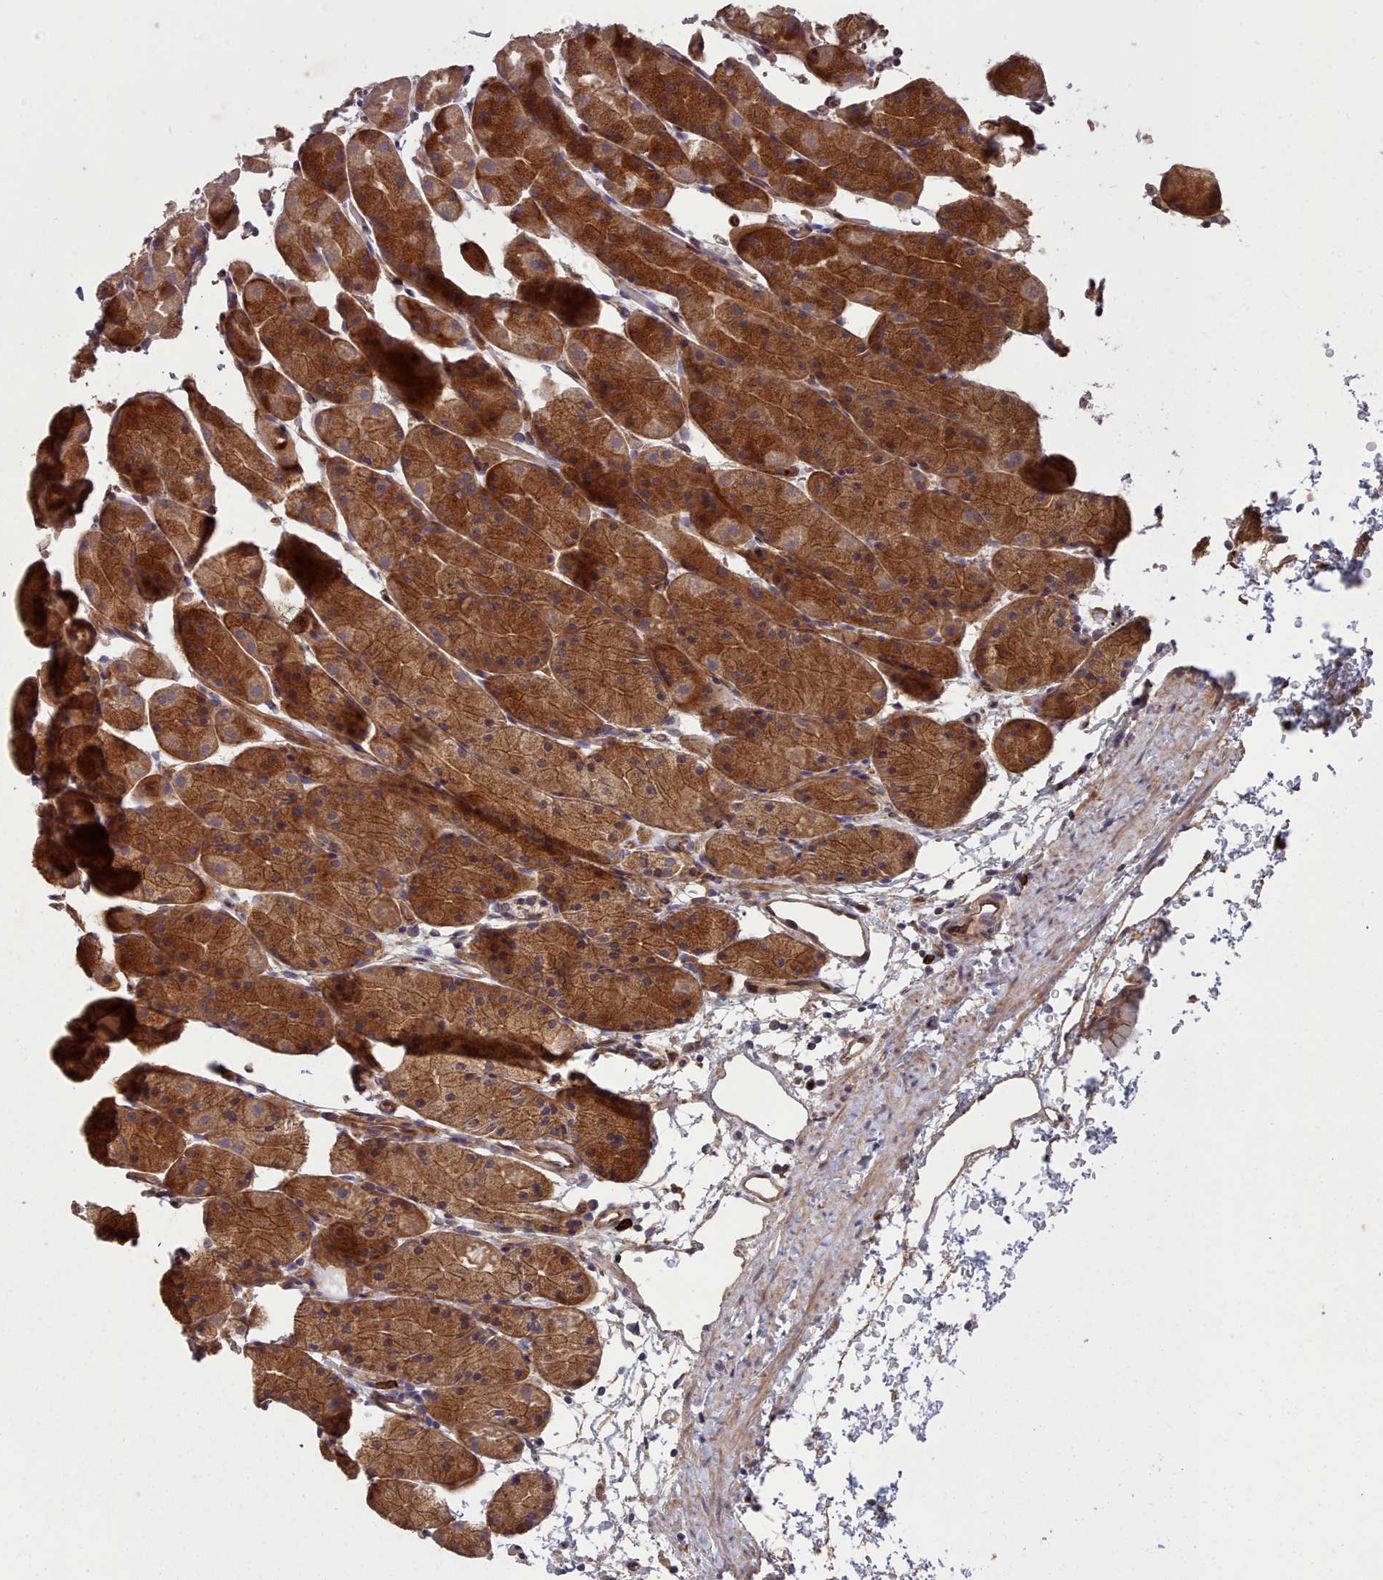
{"staining": {"intensity": "strong", "quantity": "25%-75%", "location": "cytoplasmic/membranous"}, "tissue": "stomach", "cell_type": "Glandular cells", "image_type": "normal", "snomed": [{"axis": "morphology", "description": "Normal tissue, NOS"}, {"axis": "topography", "description": "Stomach, upper"}, {"axis": "topography", "description": "Stomach"}], "caption": "High-magnification brightfield microscopy of benign stomach stained with DAB (brown) and counterstained with hematoxylin (blue). glandular cells exhibit strong cytoplasmic/membranous positivity is identified in about25%-75% of cells.", "gene": "THSD7B", "patient": {"sex": "male", "age": 47}}